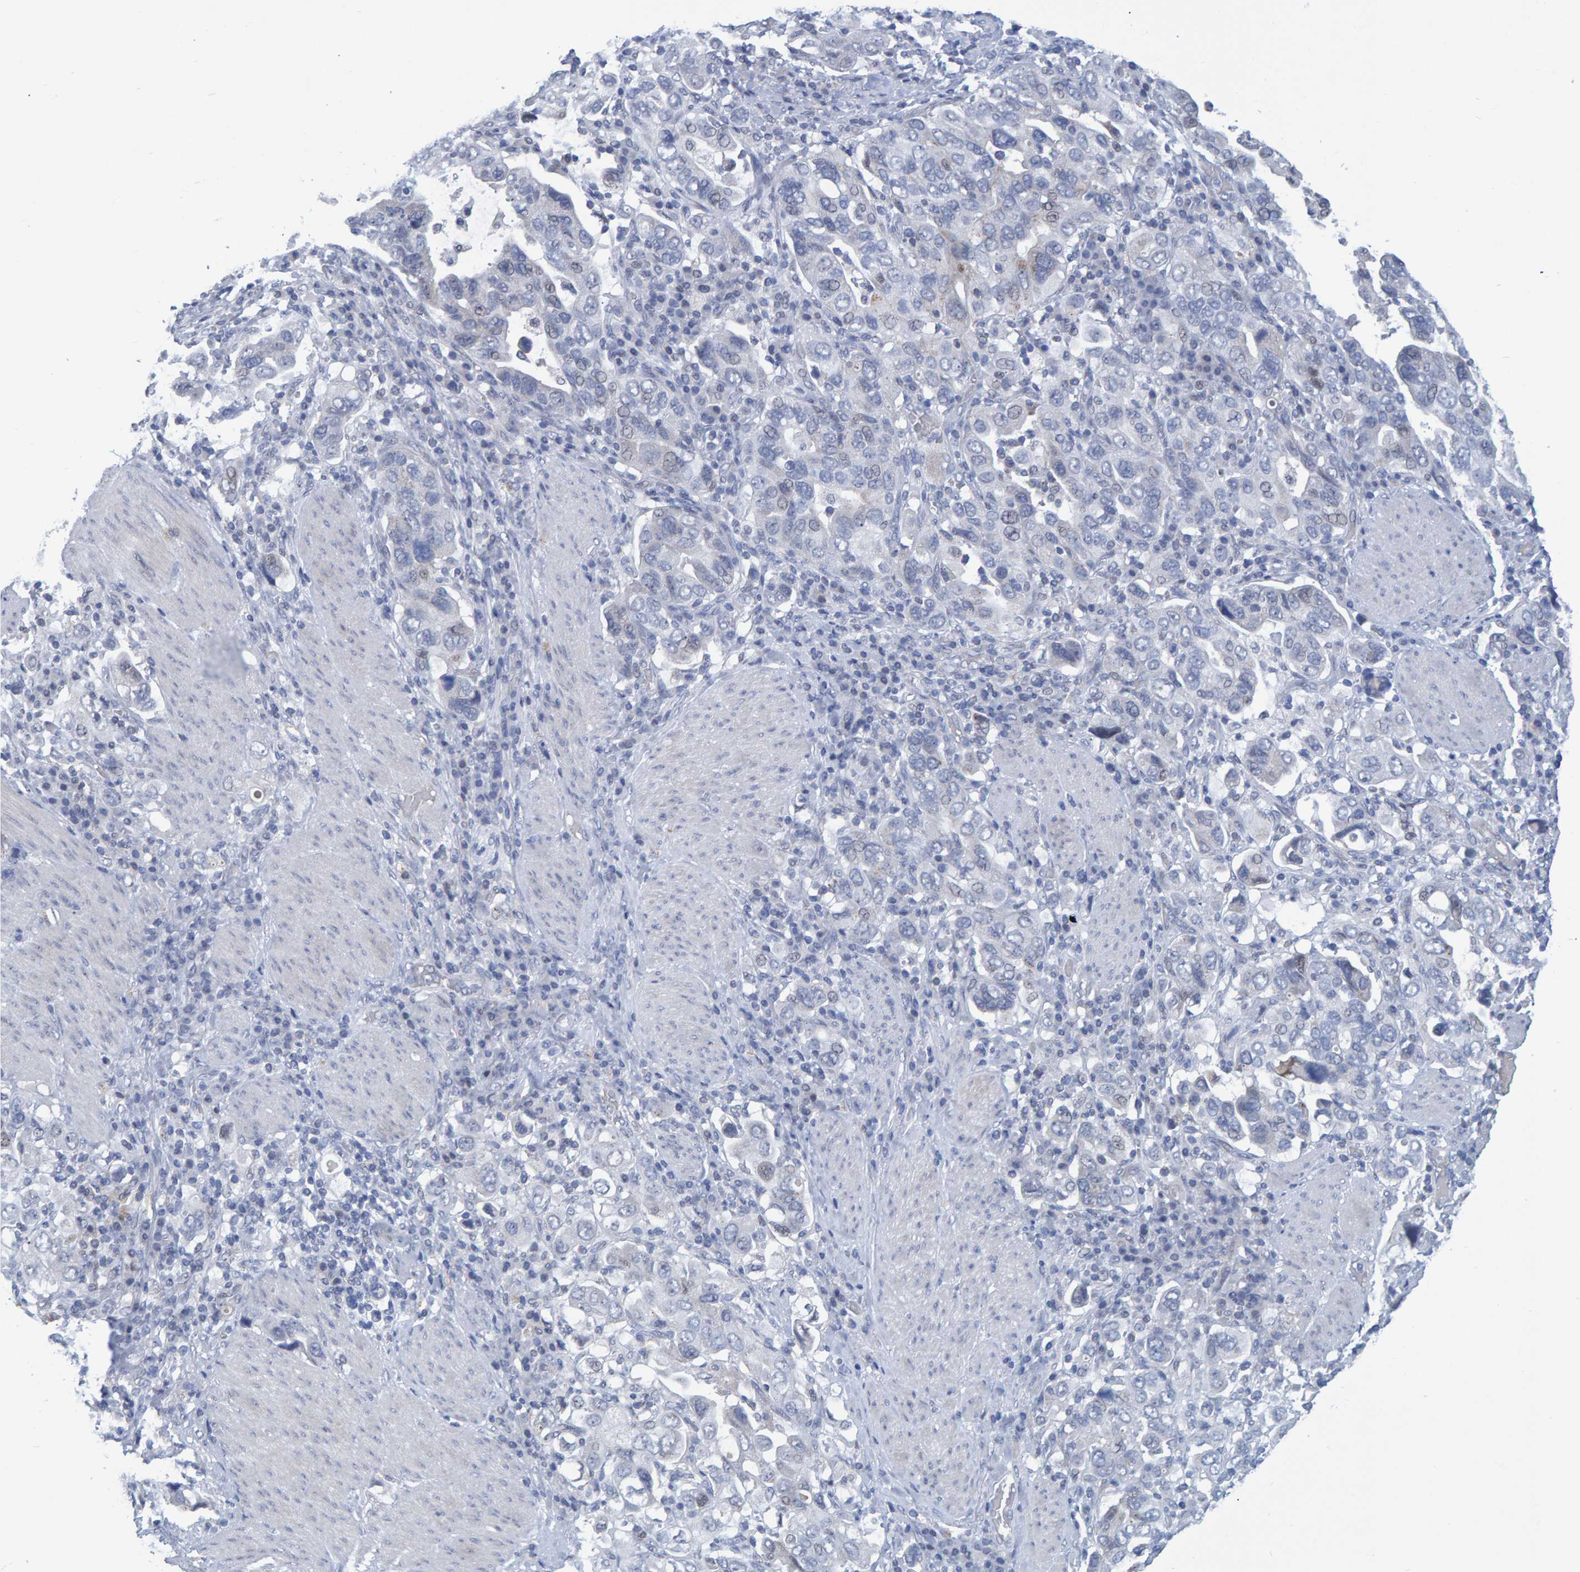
{"staining": {"intensity": "negative", "quantity": "none", "location": "none"}, "tissue": "stomach cancer", "cell_type": "Tumor cells", "image_type": "cancer", "snomed": [{"axis": "morphology", "description": "Adenocarcinoma, NOS"}, {"axis": "topography", "description": "Stomach, upper"}], "caption": "Immunohistochemistry (IHC) photomicrograph of stomach cancer stained for a protein (brown), which exhibits no staining in tumor cells.", "gene": "PROCA1", "patient": {"sex": "male", "age": 62}}